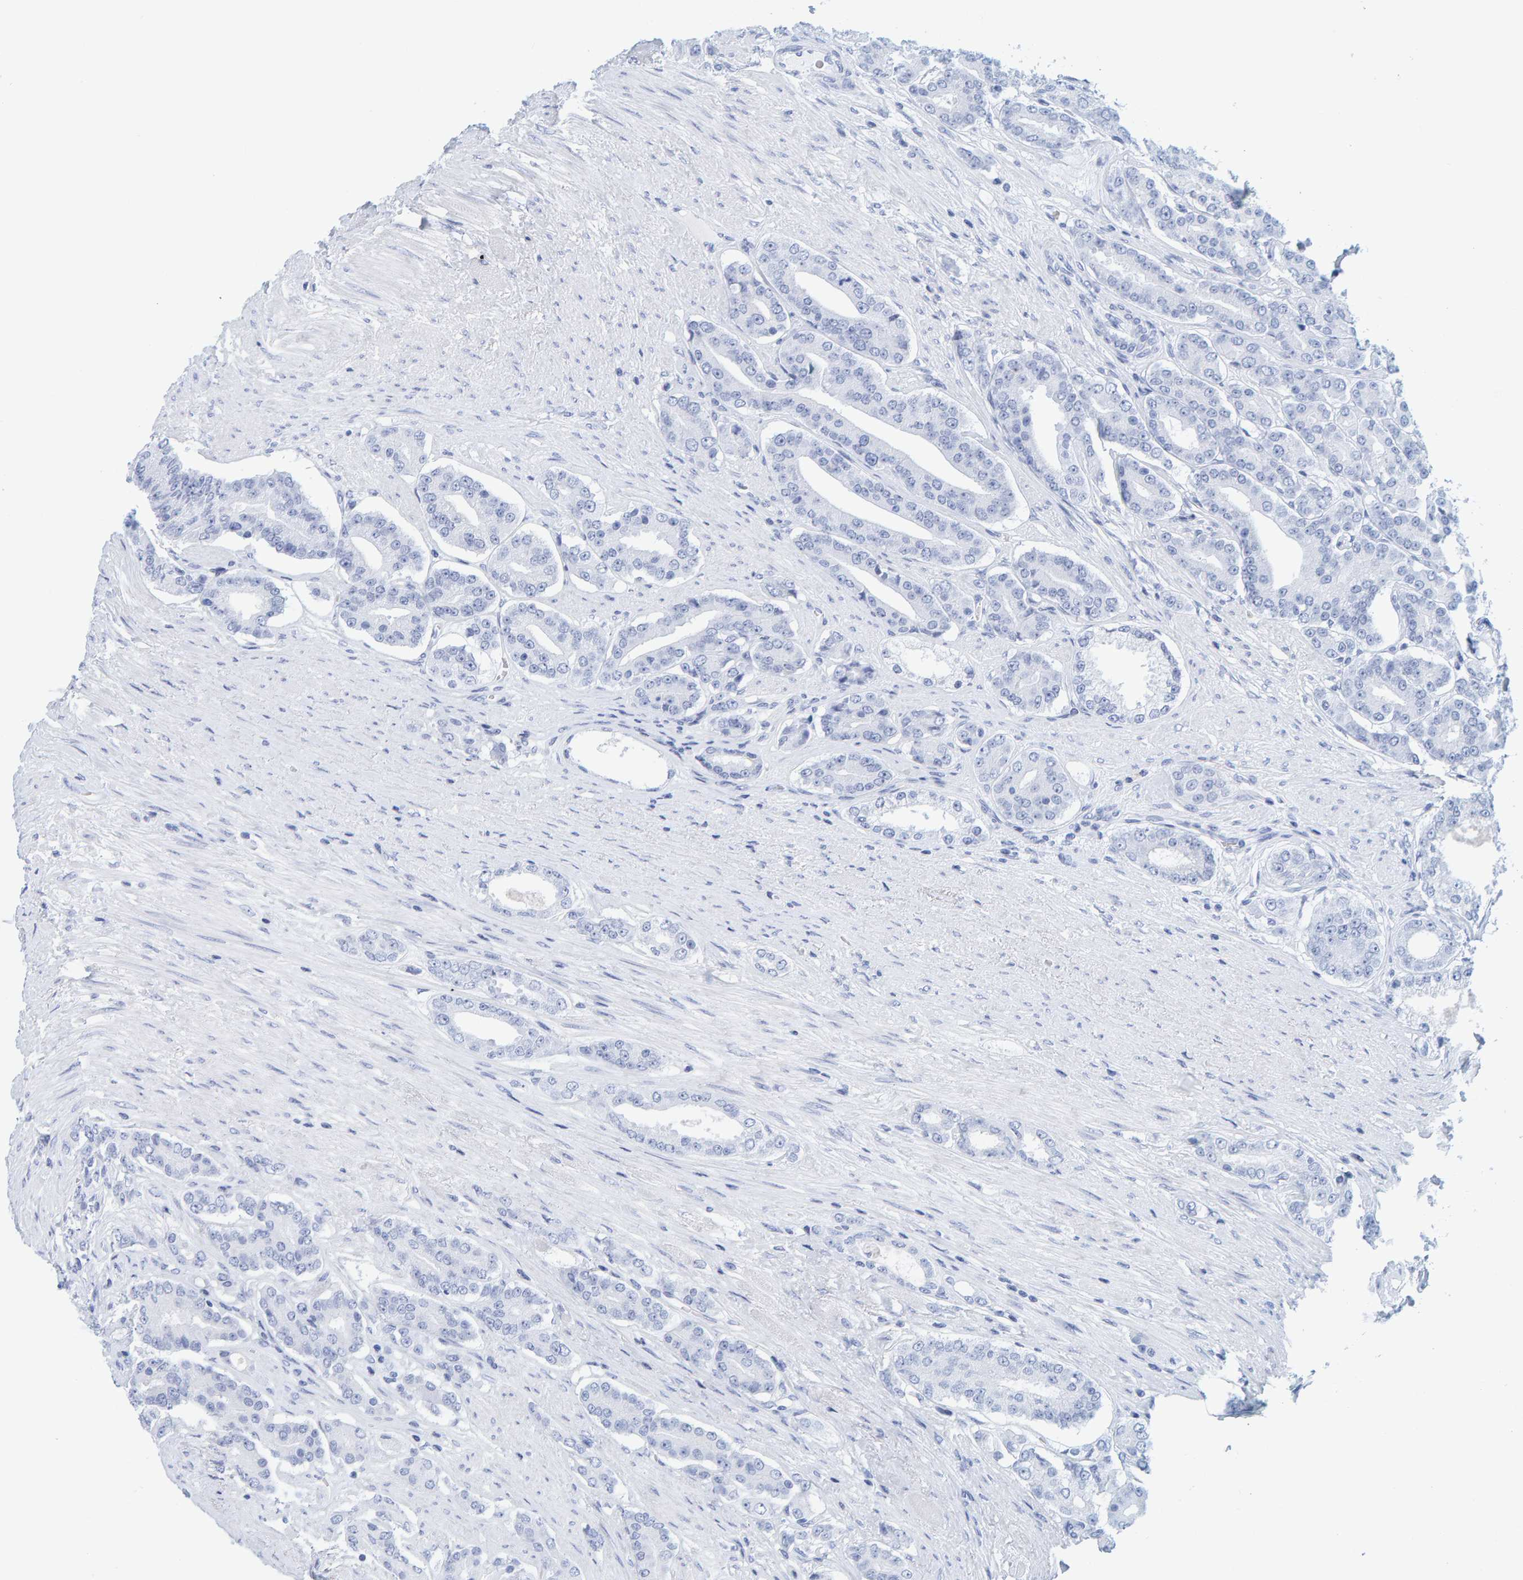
{"staining": {"intensity": "negative", "quantity": "none", "location": "none"}, "tissue": "prostate cancer", "cell_type": "Tumor cells", "image_type": "cancer", "snomed": [{"axis": "morphology", "description": "Adenocarcinoma, High grade"}, {"axis": "topography", "description": "Prostate"}], "caption": "Tumor cells are negative for protein expression in human prostate cancer. The staining is performed using DAB (3,3'-diaminobenzidine) brown chromogen with nuclei counter-stained in using hematoxylin.", "gene": "SFTPC", "patient": {"sex": "male", "age": 71}}